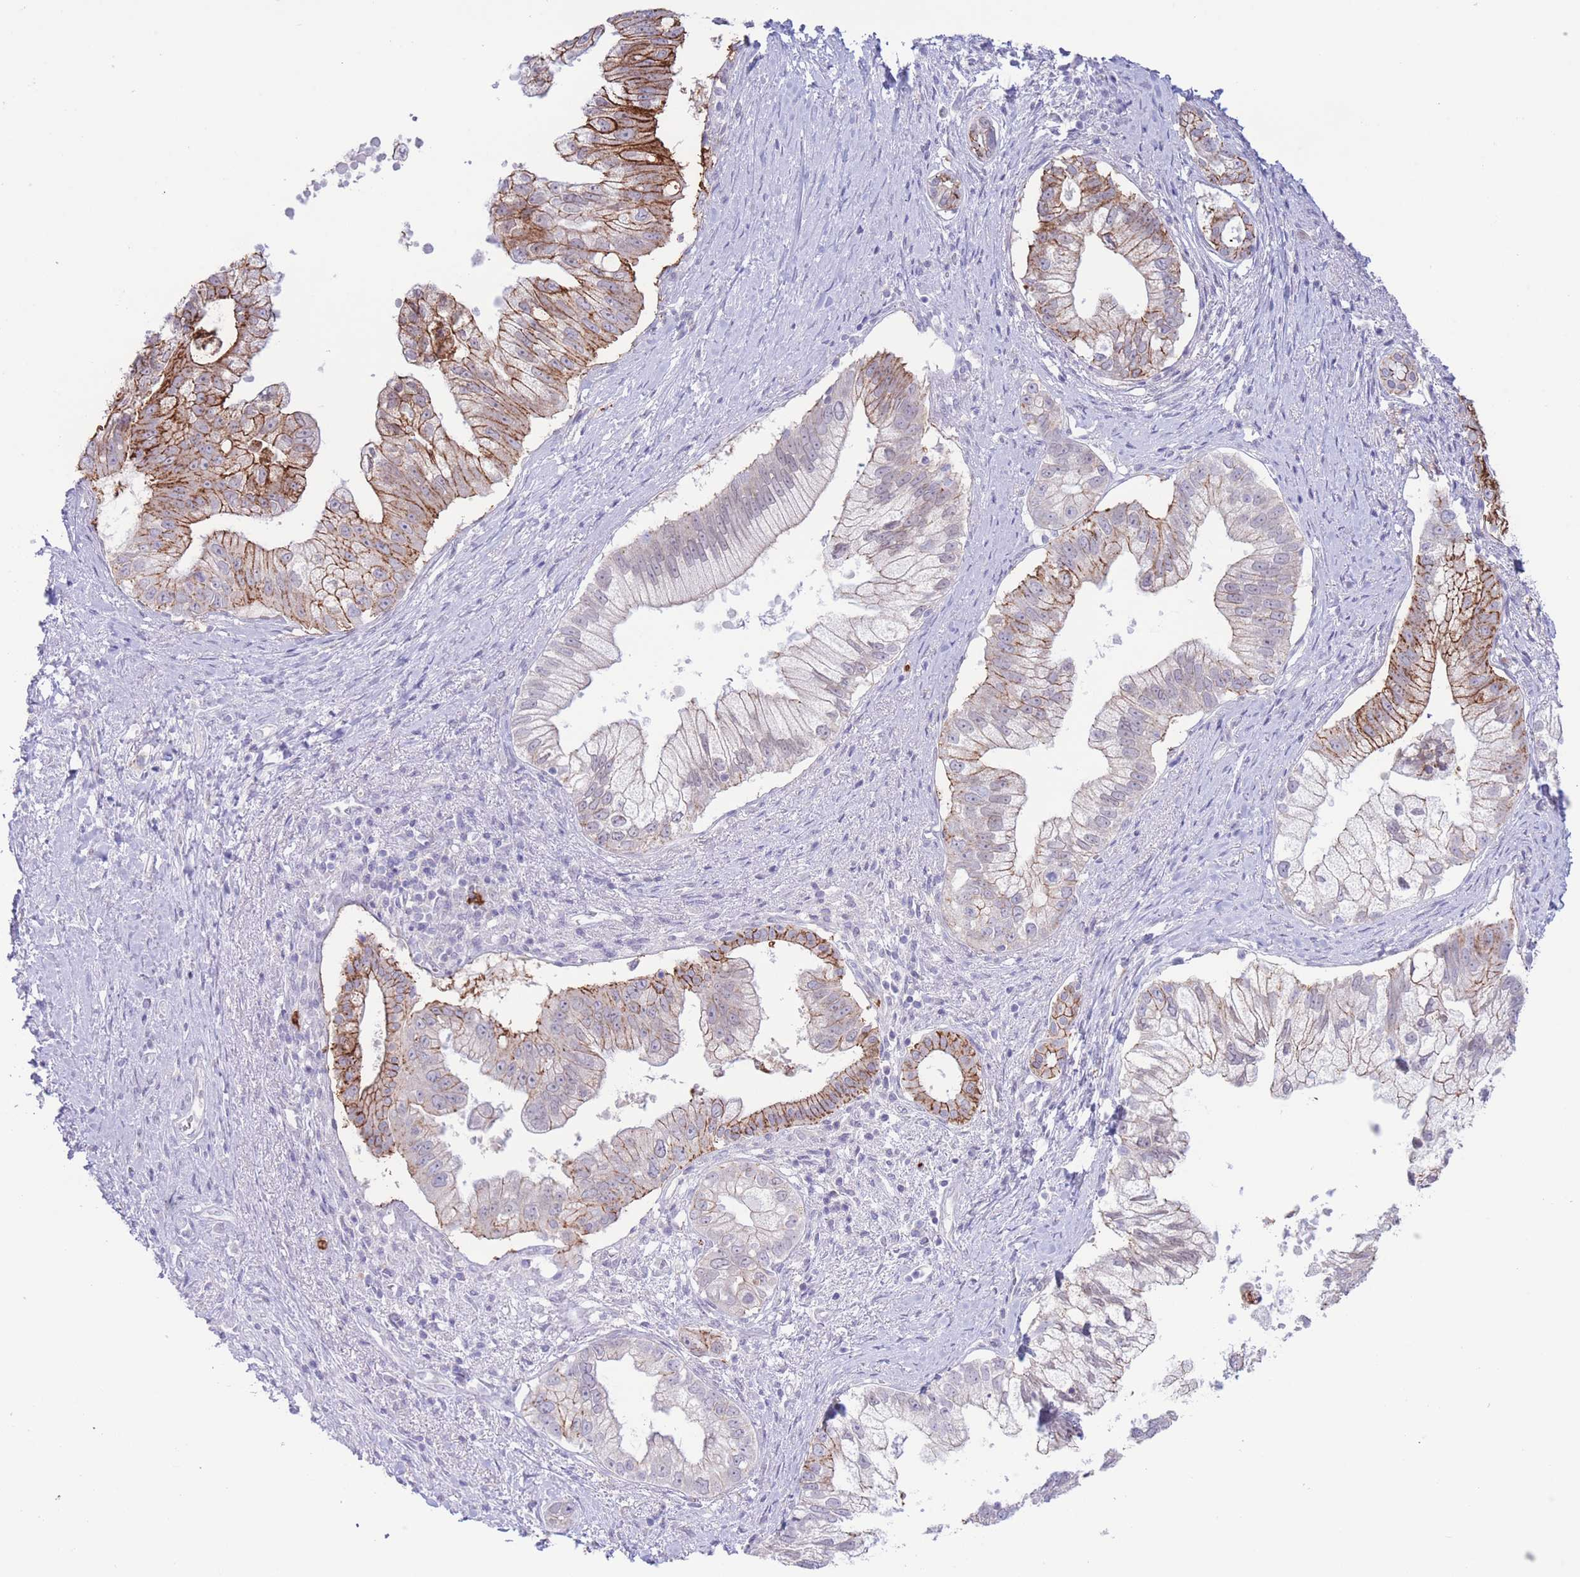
{"staining": {"intensity": "strong", "quantity": "25%-75%", "location": "cytoplasmic/membranous"}, "tissue": "pancreatic cancer", "cell_type": "Tumor cells", "image_type": "cancer", "snomed": [{"axis": "morphology", "description": "Adenocarcinoma, NOS"}, {"axis": "topography", "description": "Pancreas"}], "caption": "Immunohistochemical staining of human pancreatic cancer demonstrates strong cytoplasmic/membranous protein positivity in approximately 25%-75% of tumor cells.", "gene": "LCLAT1", "patient": {"sex": "male", "age": 70}}